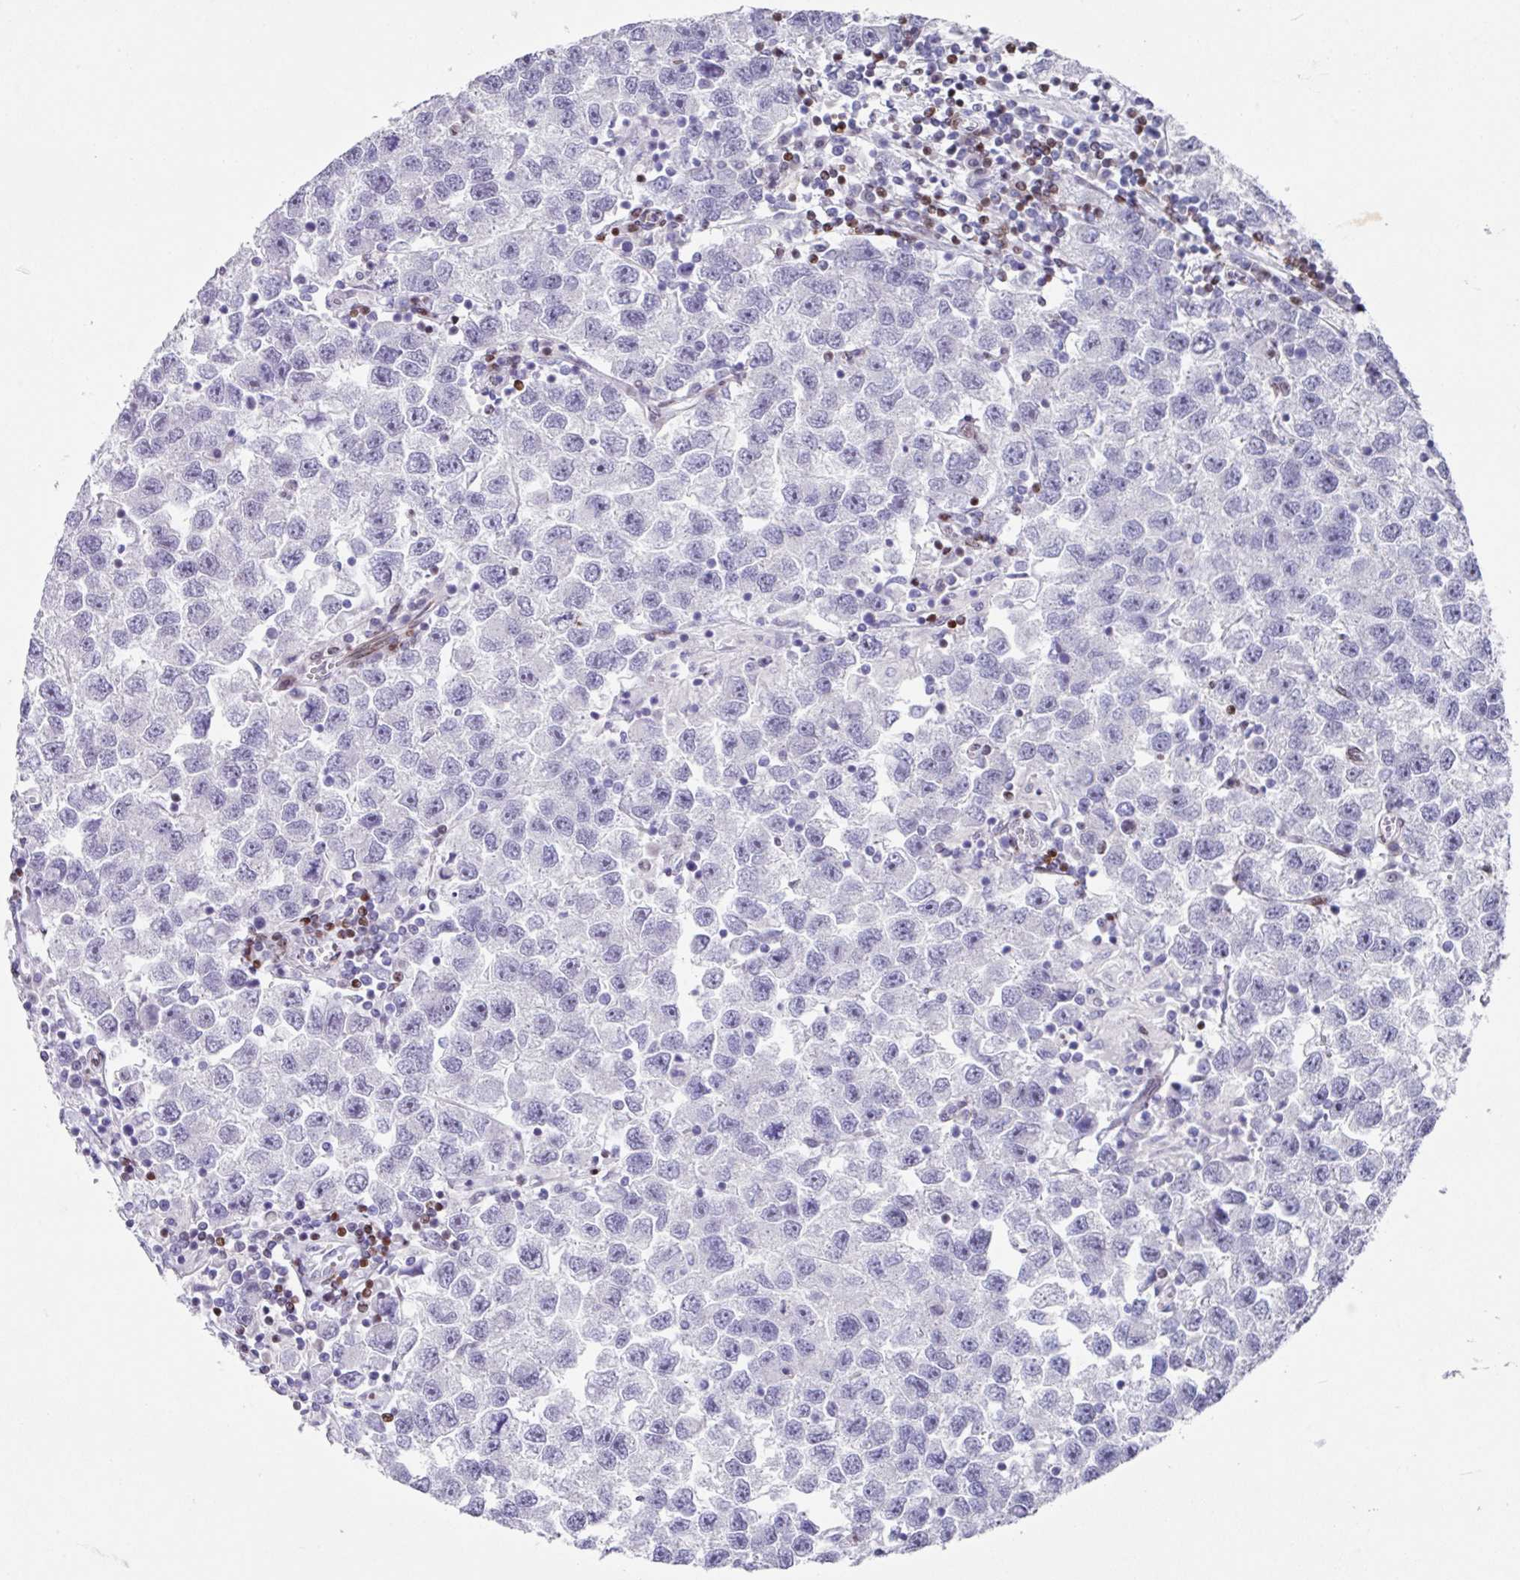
{"staining": {"intensity": "negative", "quantity": "none", "location": "none"}, "tissue": "testis cancer", "cell_type": "Tumor cells", "image_type": "cancer", "snomed": [{"axis": "morphology", "description": "Seminoma, NOS"}, {"axis": "topography", "description": "Testis"}], "caption": "Tumor cells show no significant protein expression in testis cancer (seminoma).", "gene": "TCF3", "patient": {"sex": "male", "age": 26}}